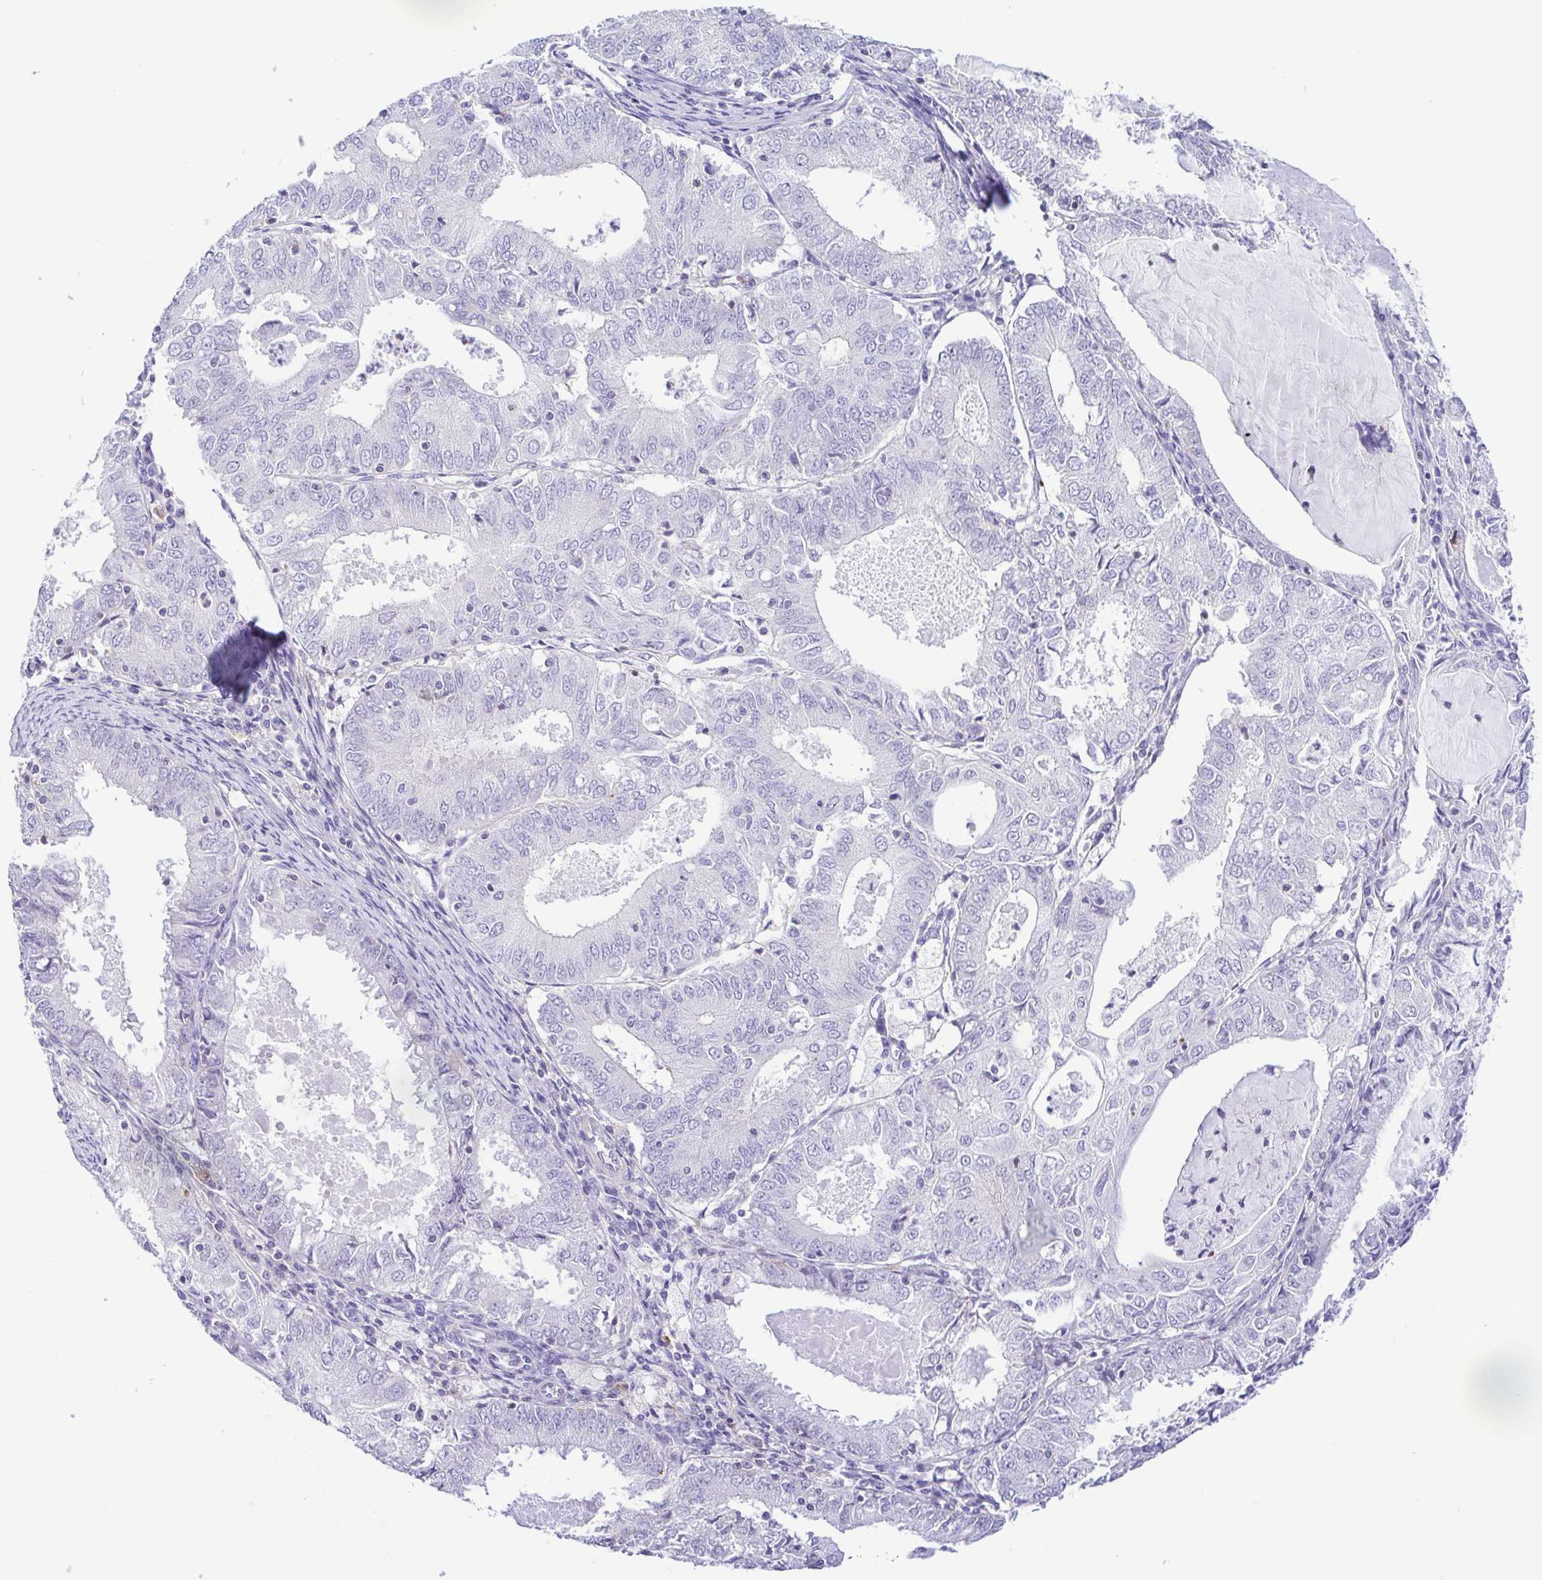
{"staining": {"intensity": "negative", "quantity": "none", "location": "none"}, "tissue": "endometrial cancer", "cell_type": "Tumor cells", "image_type": "cancer", "snomed": [{"axis": "morphology", "description": "Adenocarcinoma, NOS"}, {"axis": "topography", "description": "Endometrium"}], "caption": "Tumor cells are negative for brown protein staining in endometrial cancer (adenocarcinoma). (DAB (3,3'-diaminobenzidine) immunohistochemistry visualized using brightfield microscopy, high magnification).", "gene": "GPR182", "patient": {"sex": "female", "age": 57}}